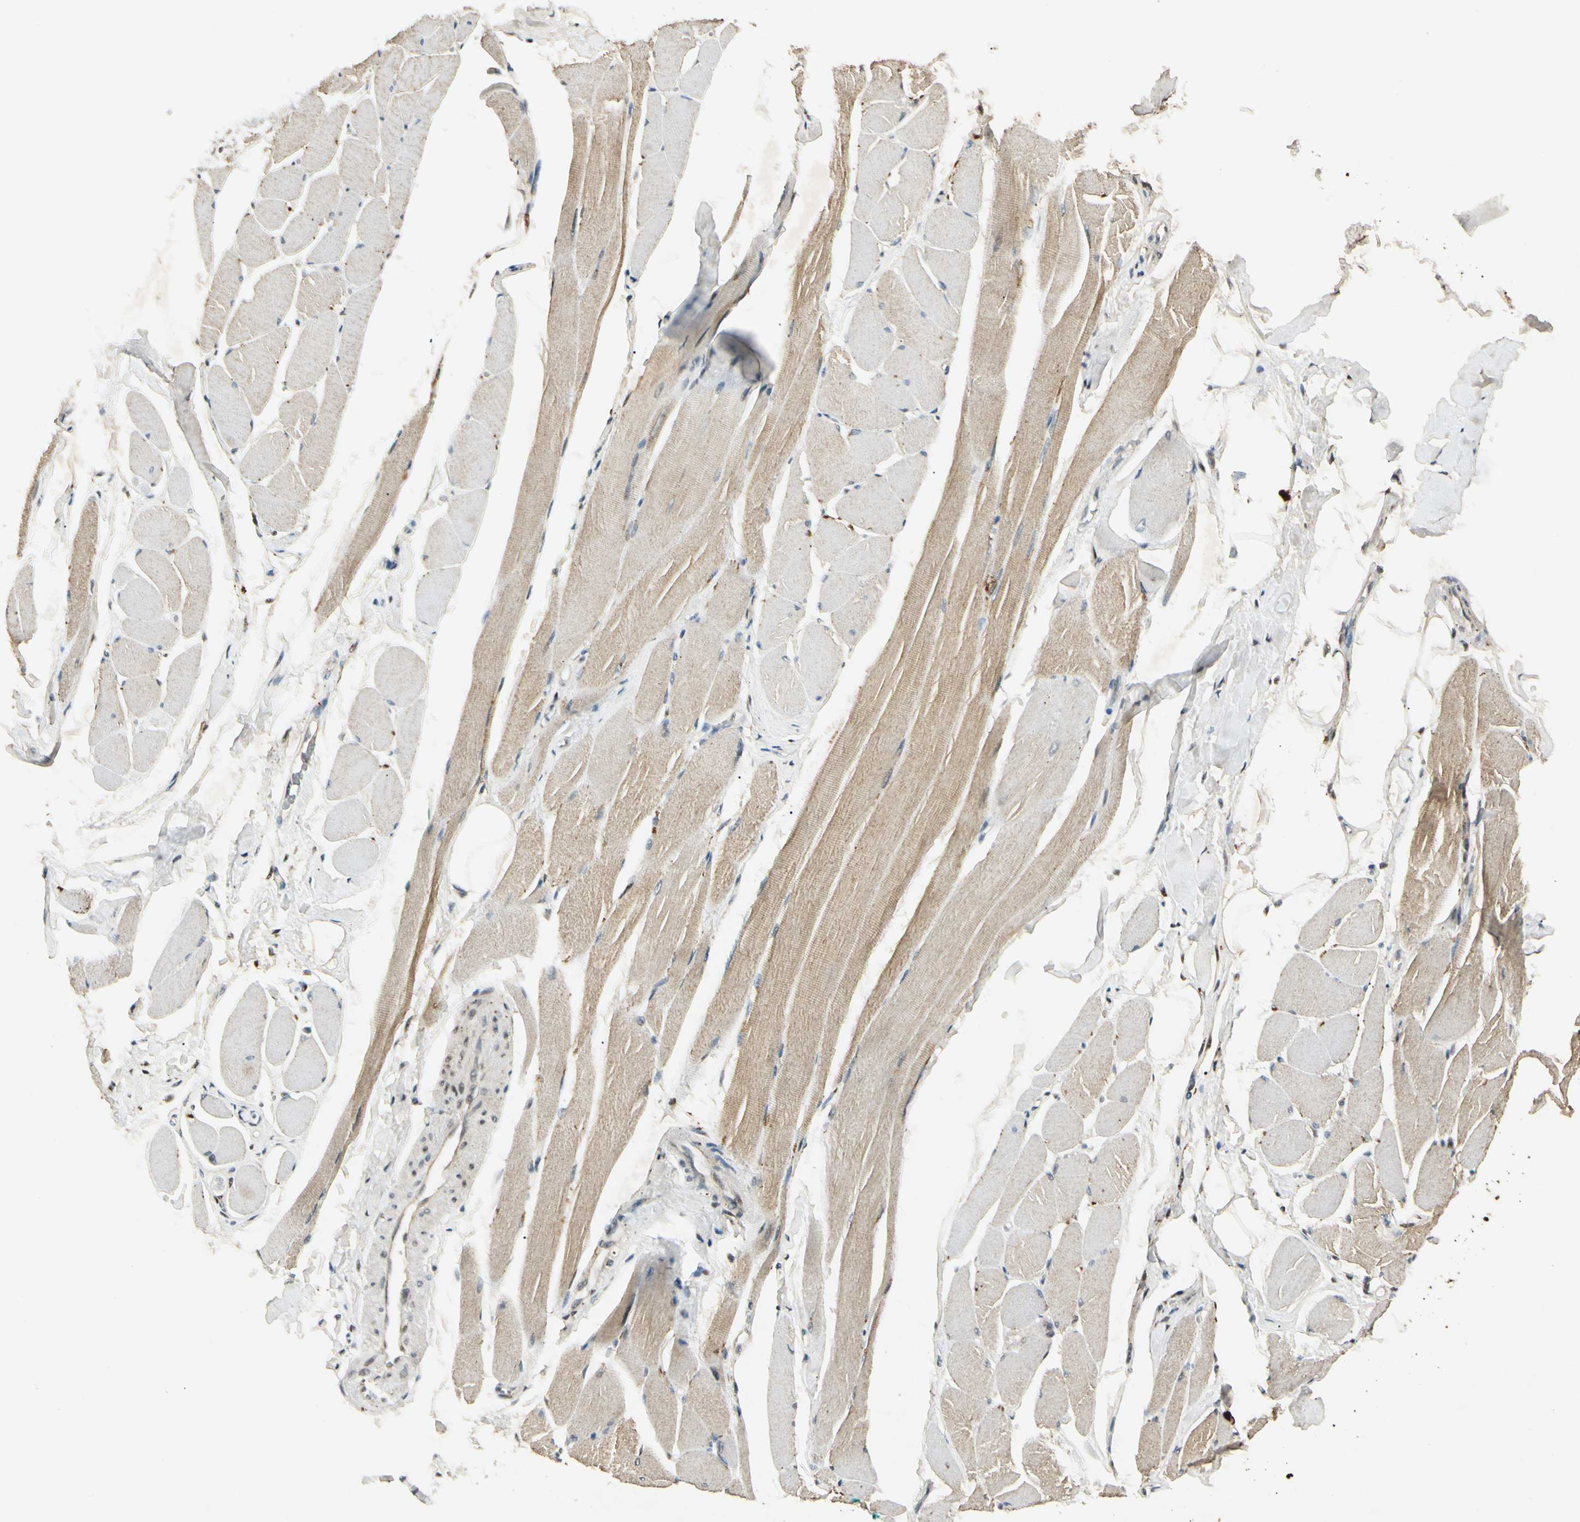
{"staining": {"intensity": "moderate", "quantity": "25%-75%", "location": "cytoplasmic/membranous"}, "tissue": "skeletal muscle", "cell_type": "Myocytes", "image_type": "normal", "snomed": [{"axis": "morphology", "description": "Normal tissue, NOS"}, {"axis": "topography", "description": "Skeletal muscle"}, {"axis": "topography", "description": "Peripheral nerve tissue"}], "caption": "An IHC histopathology image of benign tissue is shown. Protein staining in brown highlights moderate cytoplasmic/membranous positivity in skeletal muscle within myocytes.", "gene": "HSPA1B", "patient": {"sex": "female", "age": 84}}